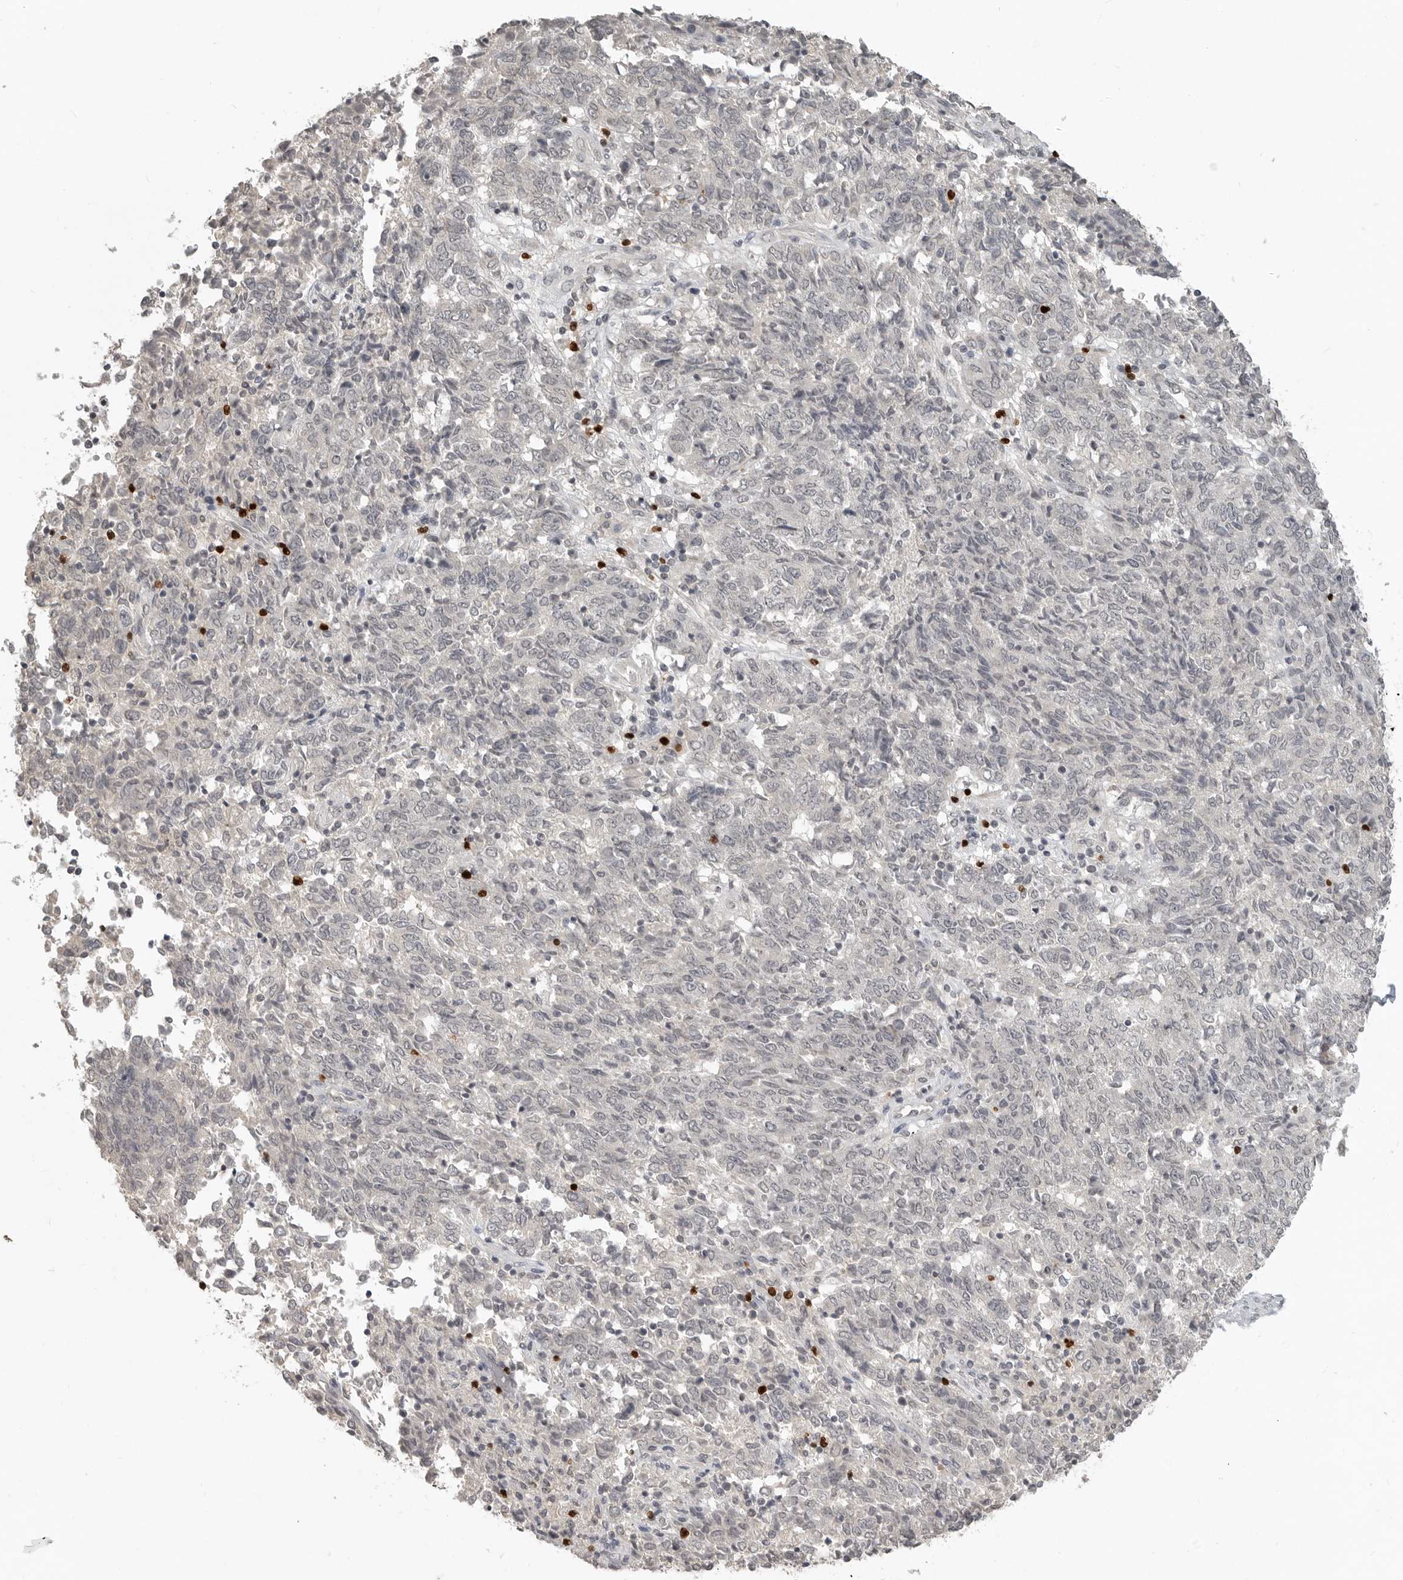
{"staining": {"intensity": "negative", "quantity": "none", "location": "none"}, "tissue": "endometrial cancer", "cell_type": "Tumor cells", "image_type": "cancer", "snomed": [{"axis": "morphology", "description": "Adenocarcinoma, NOS"}, {"axis": "topography", "description": "Endometrium"}], "caption": "High power microscopy image of an IHC photomicrograph of adenocarcinoma (endometrial), revealing no significant positivity in tumor cells.", "gene": "FOXP3", "patient": {"sex": "female", "age": 80}}